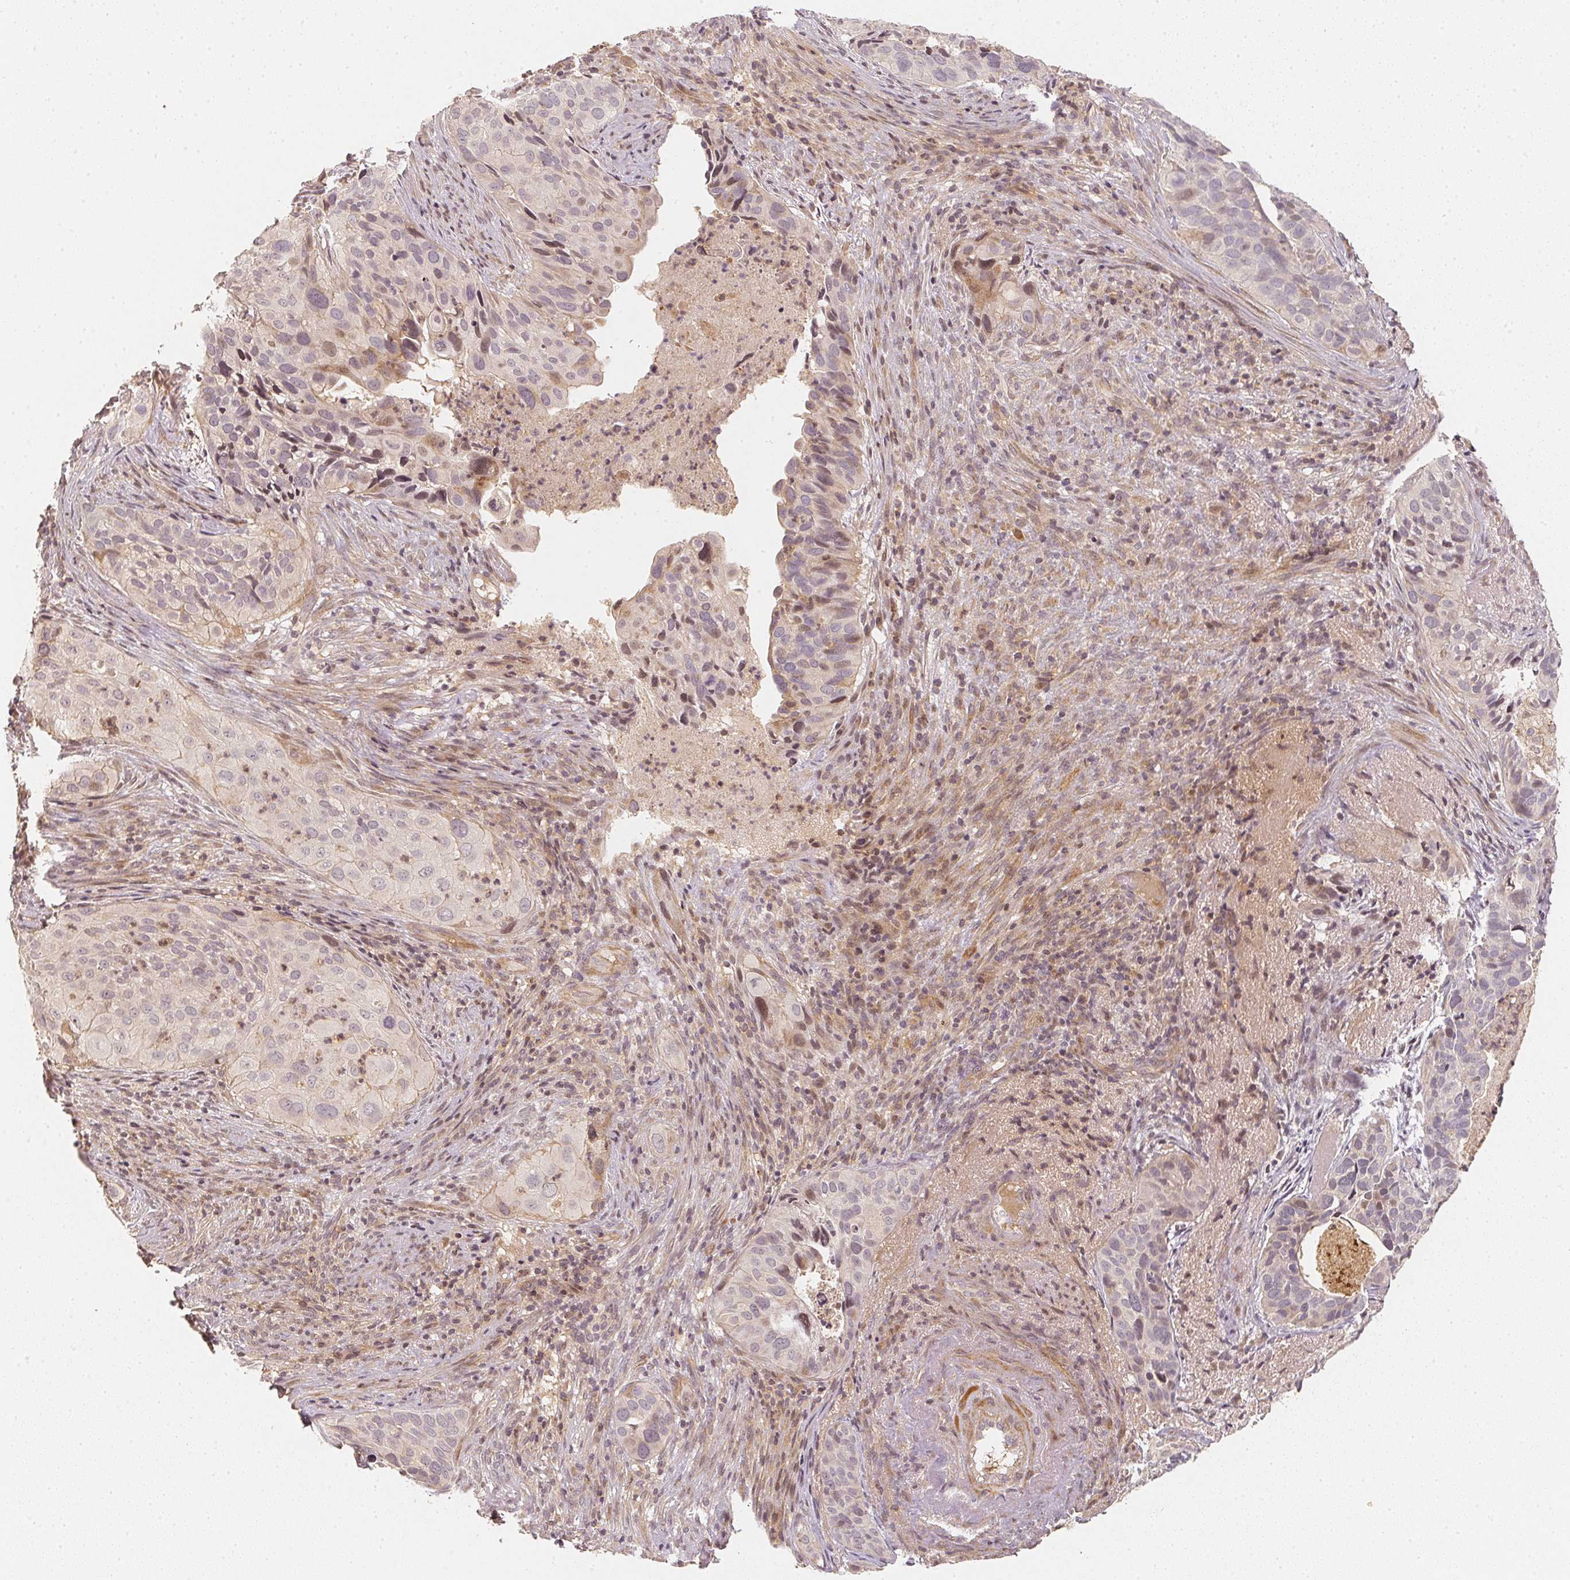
{"staining": {"intensity": "negative", "quantity": "none", "location": "none"}, "tissue": "cervical cancer", "cell_type": "Tumor cells", "image_type": "cancer", "snomed": [{"axis": "morphology", "description": "Squamous cell carcinoma, NOS"}, {"axis": "topography", "description": "Cervix"}], "caption": "IHC image of neoplastic tissue: human cervical cancer stained with DAB shows no significant protein expression in tumor cells. (DAB (3,3'-diaminobenzidine) immunohistochemistry (IHC) with hematoxylin counter stain).", "gene": "SERPINE1", "patient": {"sex": "female", "age": 38}}